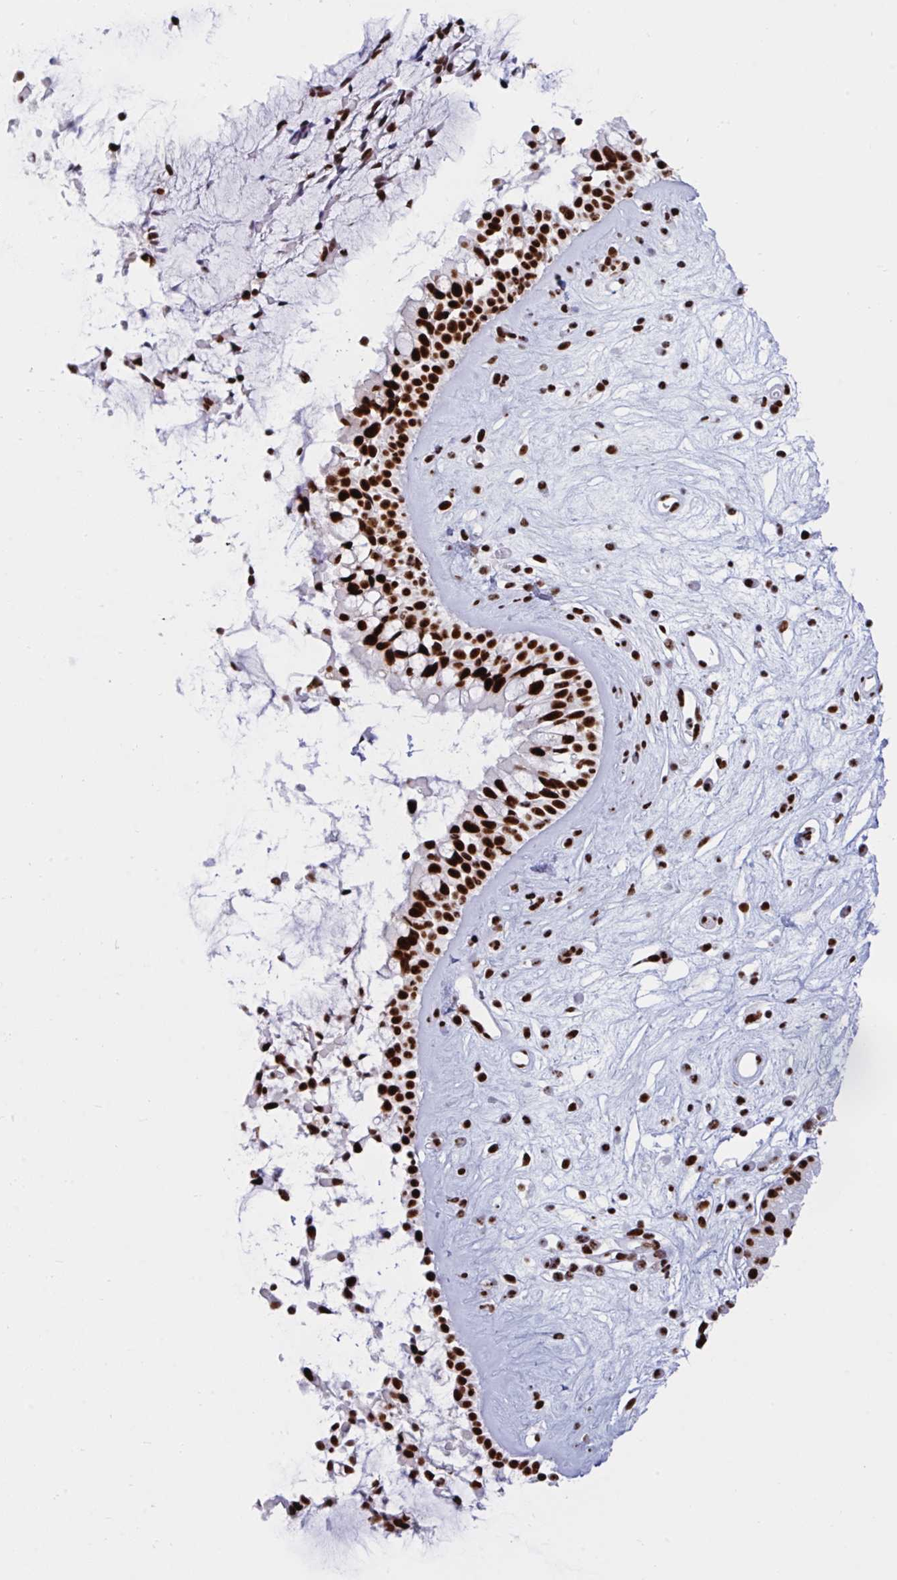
{"staining": {"intensity": "strong", "quantity": ">75%", "location": "nuclear"}, "tissue": "nasopharynx", "cell_type": "Respiratory epithelial cells", "image_type": "normal", "snomed": [{"axis": "morphology", "description": "Normal tissue, NOS"}, {"axis": "topography", "description": "Nasopharynx"}], "caption": "A high amount of strong nuclear expression is appreciated in about >75% of respiratory epithelial cells in unremarkable nasopharynx. The protein of interest is stained brown, and the nuclei are stained in blue (DAB IHC with brightfield microscopy, high magnification).", "gene": "IKZF2", "patient": {"sex": "male", "age": 32}}